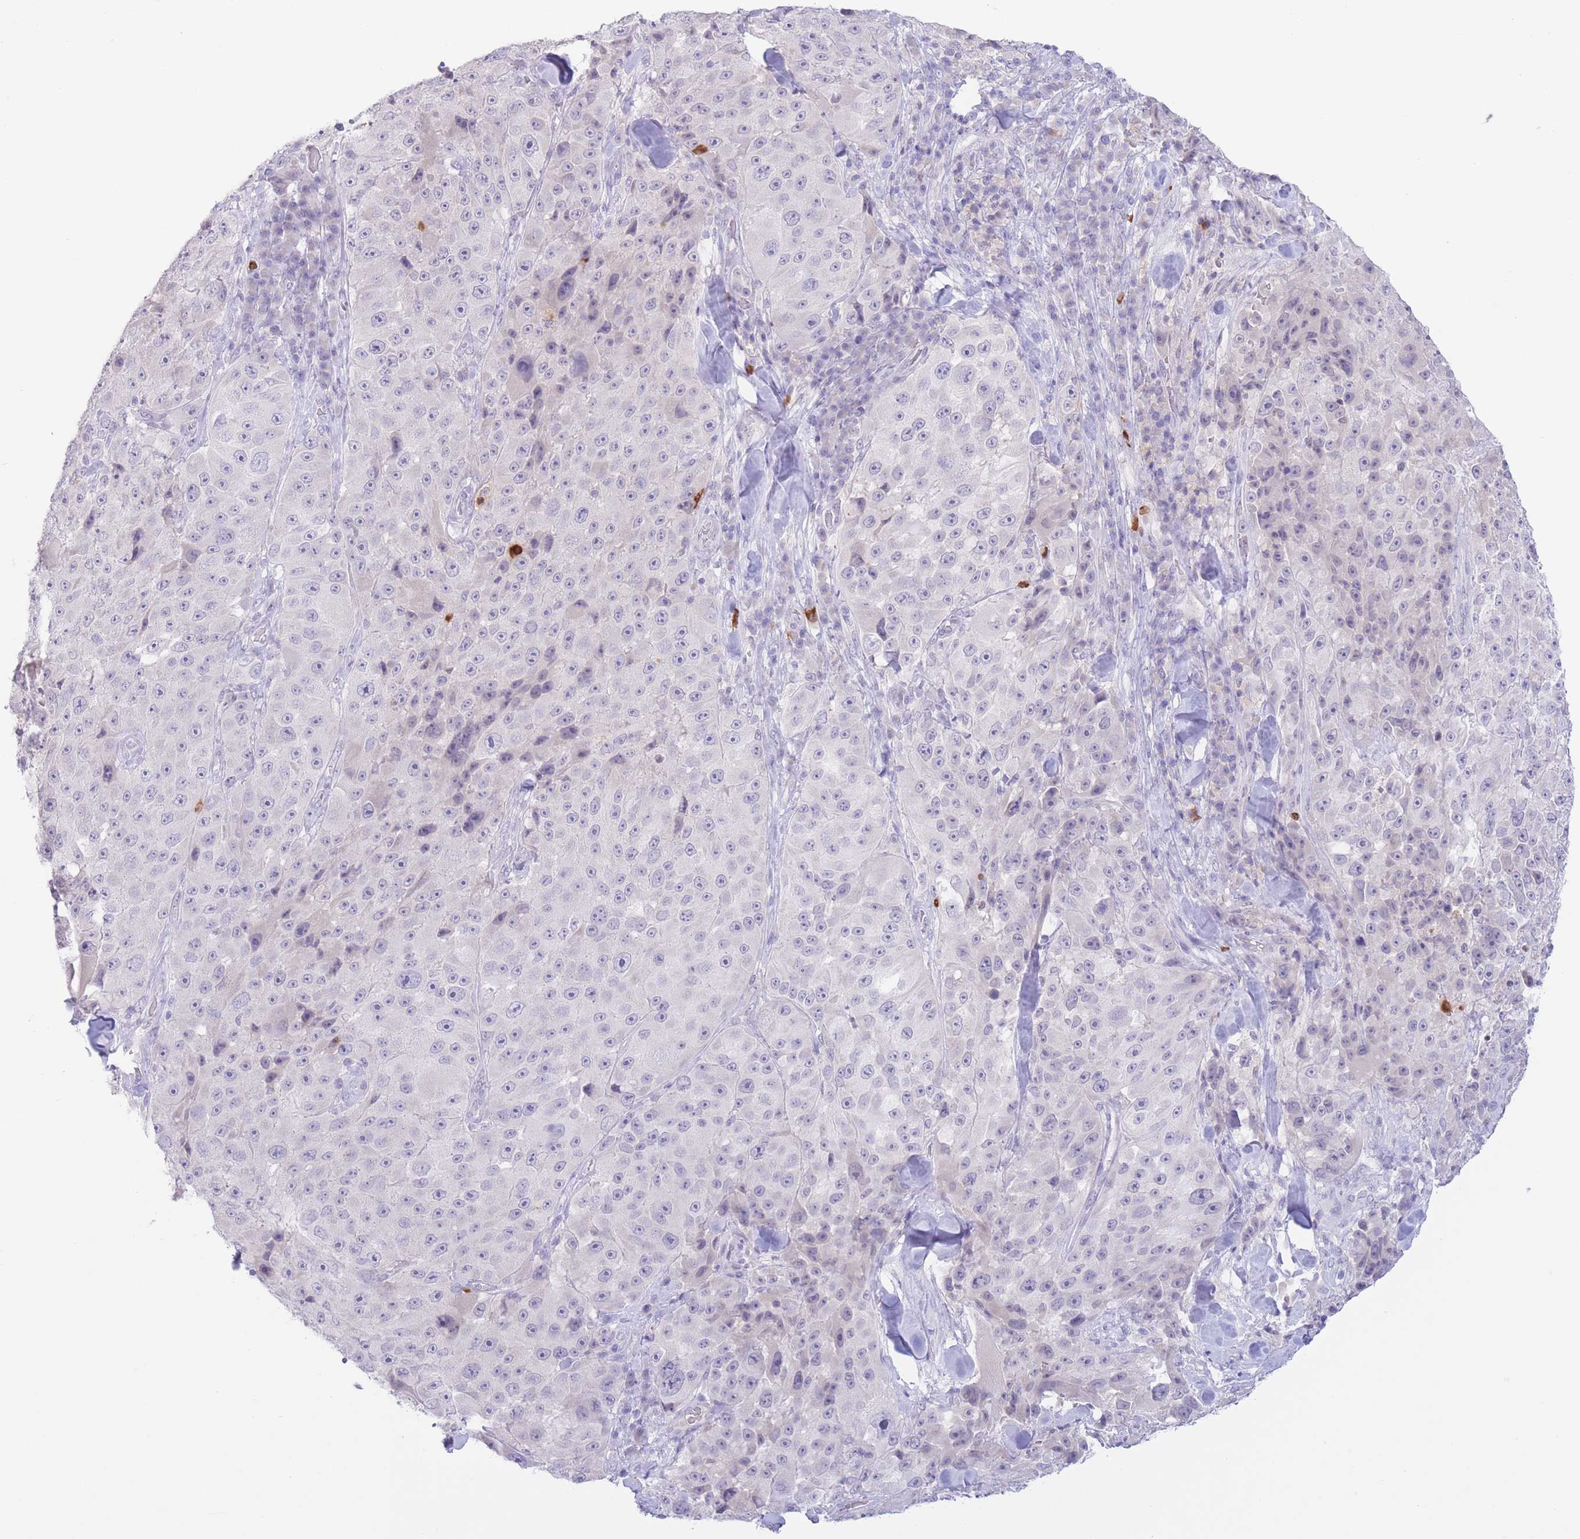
{"staining": {"intensity": "negative", "quantity": "none", "location": "none"}, "tissue": "melanoma", "cell_type": "Tumor cells", "image_type": "cancer", "snomed": [{"axis": "morphology", "description": "Malignant melanoma, Metastatic site"}, {"axis": "topography", "description": "Lymph node"}], "caption": "This is a histopathology image of immunohistochemistry staining of malignant melanoma (metastatic site), which shows no positivity in tumor cells. The staining was performed using DAB (3,3'-diaminobenzidine) to visualize the protein expression in brown, while the nuclei were stained in blue with hematoxylin (Magnification: 20x).", "gene": "LCLAT1", "patient": {"sex": "male", "age": 62}}